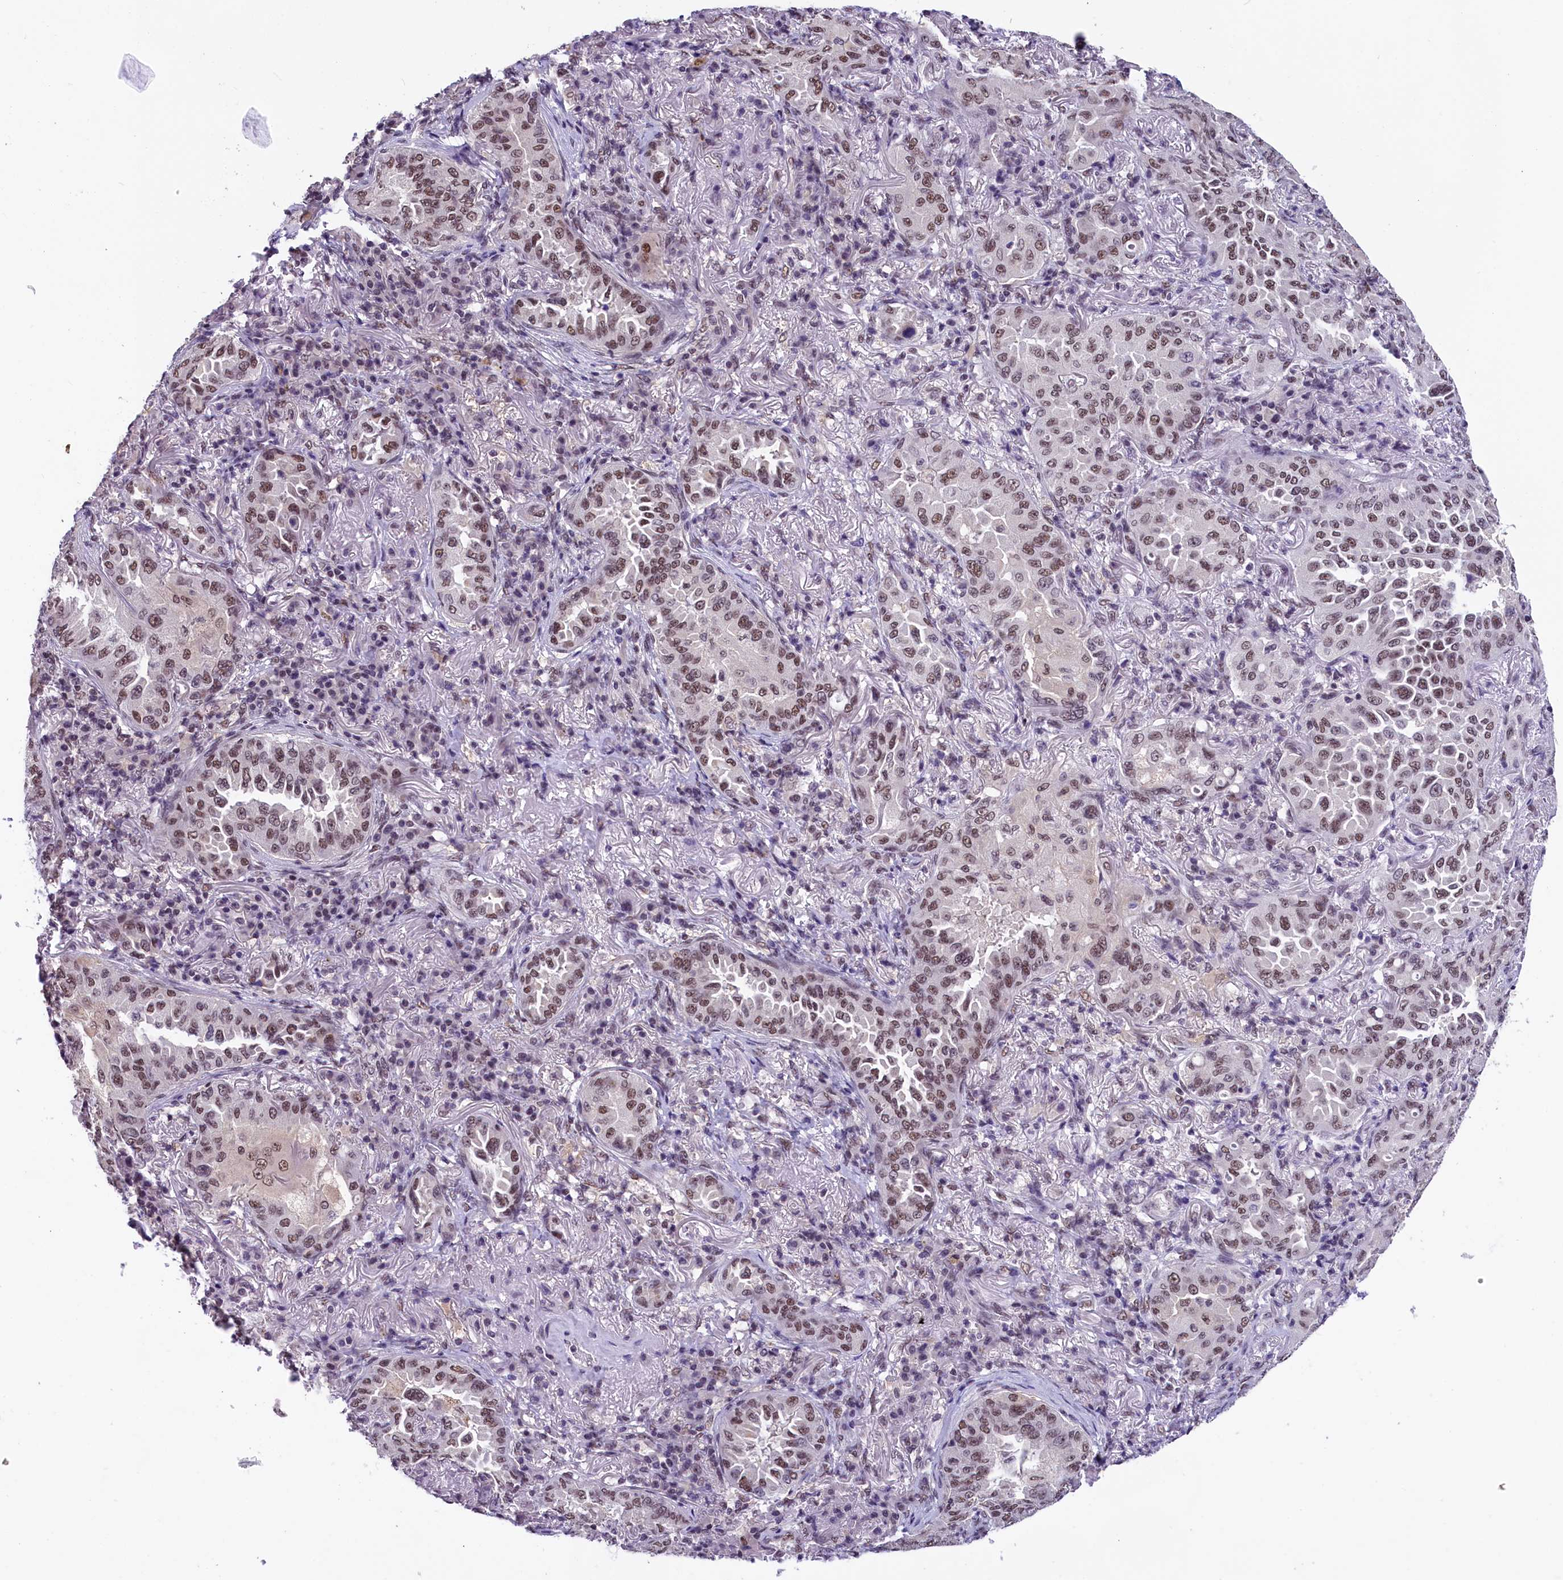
{"staining": {"intensity": "moderate", "quantity": ">75%", "location": "nuclear"}, "tissue": "lung cancer", "cell_type": "Tumor cells", "image_type": "cancer", "snomed": [{"axis": "morphology", "description": "Adenocarcinoma, NOS"}, {"axis": "topography", "description": "Lung"}], "caption": "IHC (DAB) staining of human lung cancer demonstrates moderate nuclear protein staining in approximately >75% of tumor cells. The staining was performed using DAB (3,3'-diaminobenzidine), with brown indicating positive protein expression. Nuclei are stained blue with hematoxylin.", "gene": "ZC3H4", "patient": {"sex": "female", "age": 69}}